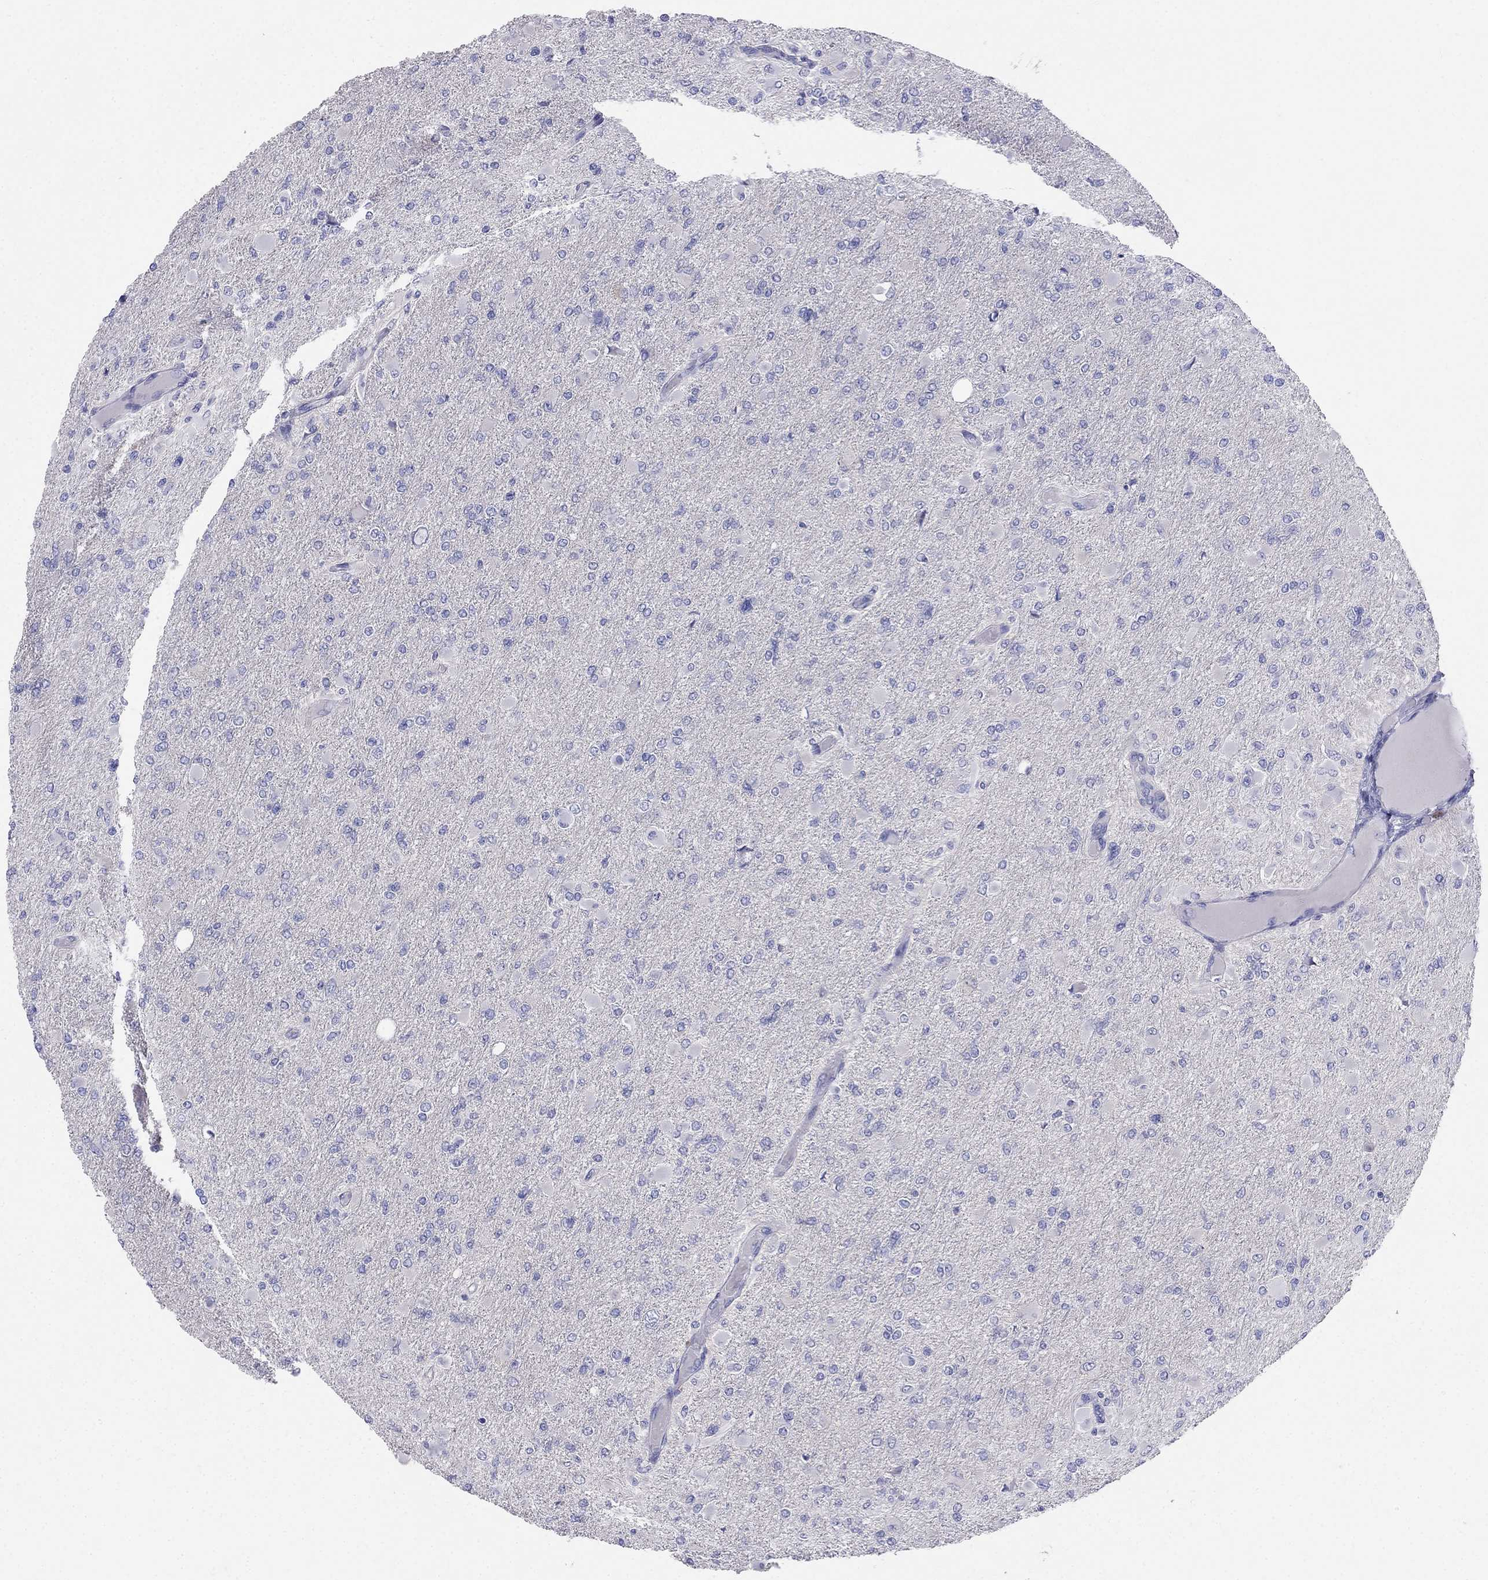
{"staining": {"intensity": "negative", "quantity": "none", "location": "none"}, "tissue": "glioma", "cell_type": "Tumor cells", "image_type": "cancer", "snomed": [{"axis": "morphology", "description": "Glioma, malignant, High grade"}, {"axis": "topography", "description": "Cerebral cortex"}], "caption": "Immunohistochemistry histopathology image of malignant glioma (high-grade) stained for a protein (brown), which shows no positivity in tumor cells.", "gene": "RFLNA", "patient": {"sex": "female", "age": 36}}